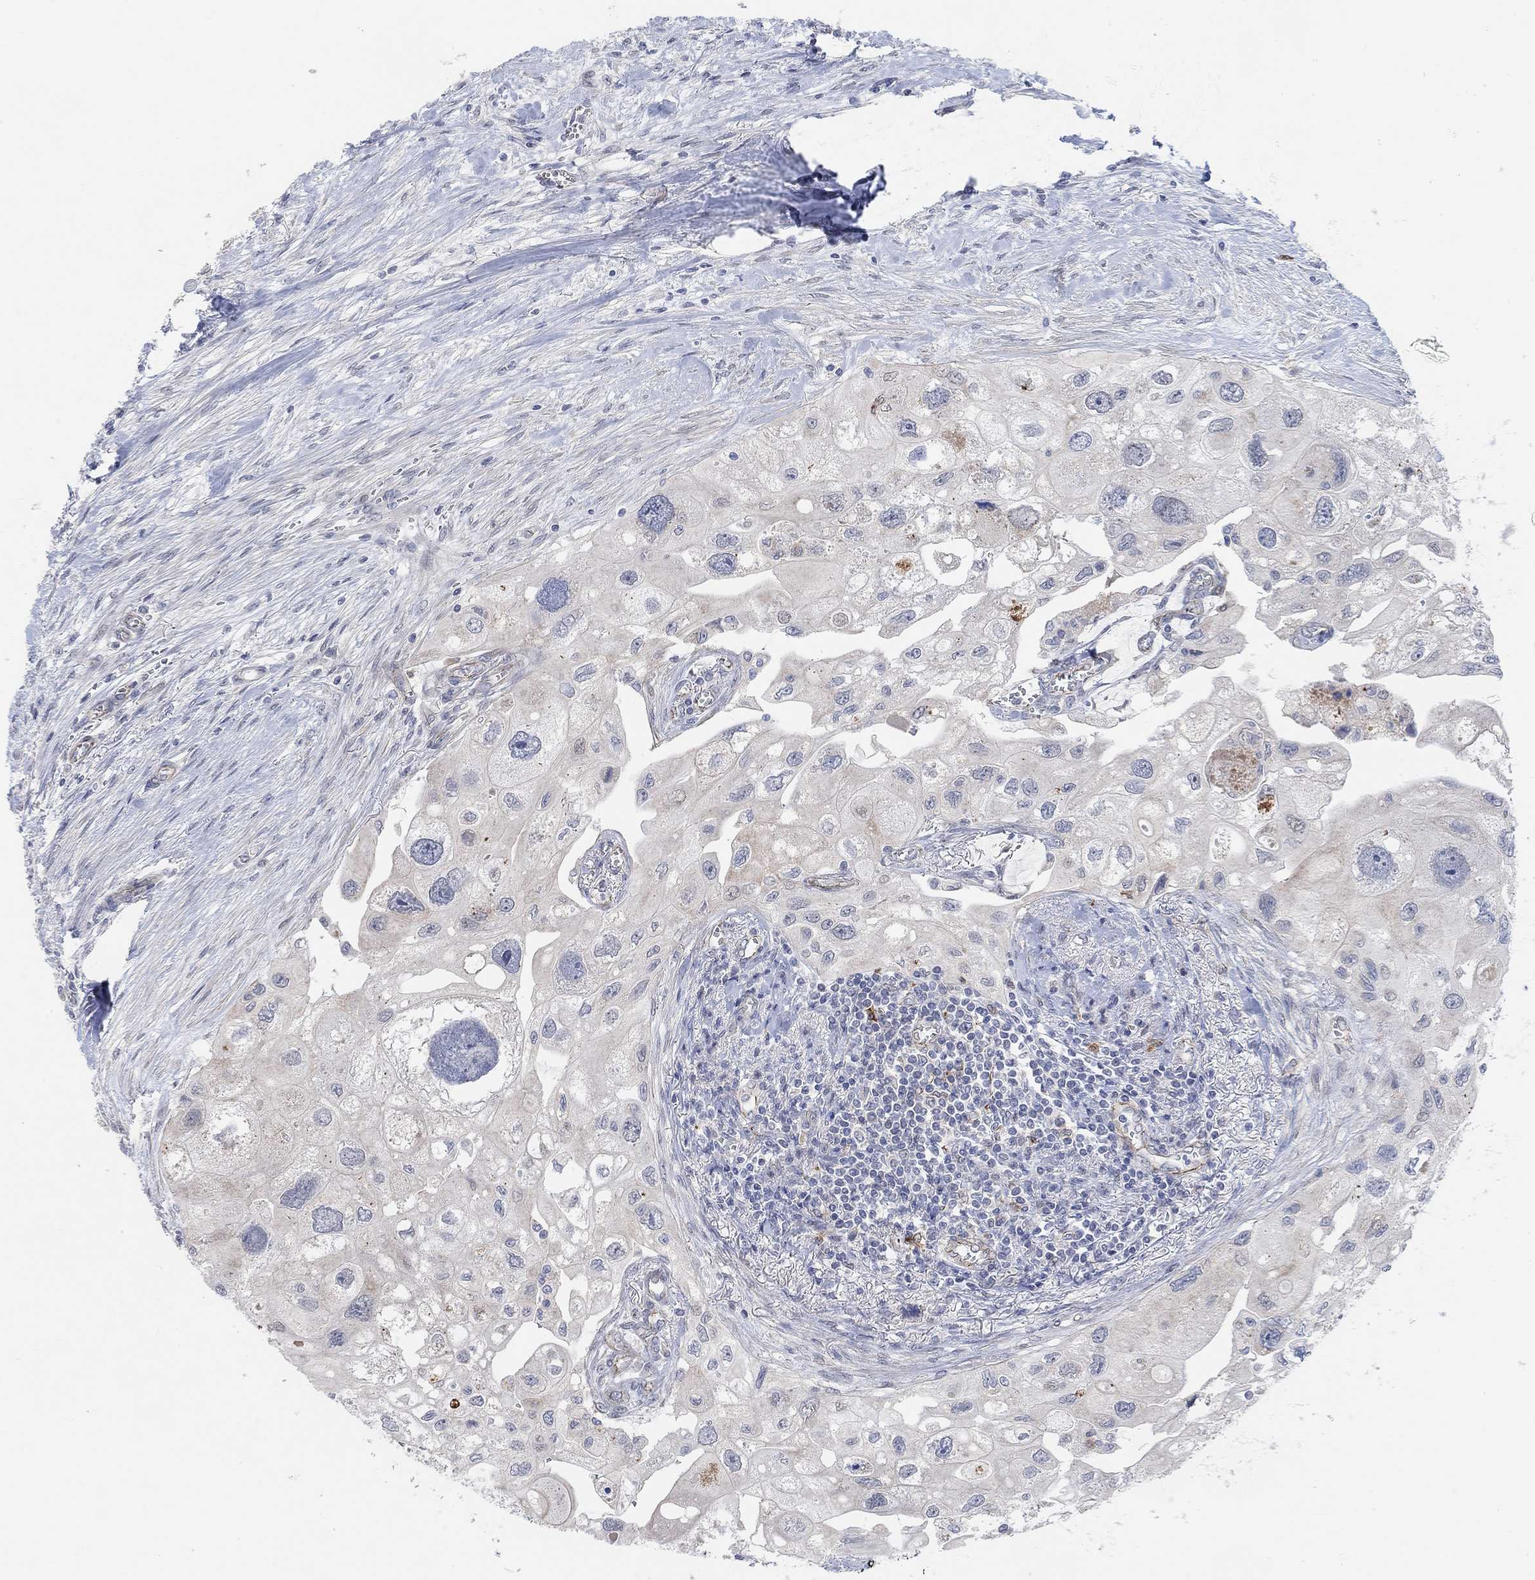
{"staining": {"intensity": "negative", "quantity": "none", "location": "none"}, "tissue": "urothelial cancer", "cell_type": "Tumor cells", "image_type": "cancer", "snomed": [{"axis": "morphology", "description": "Urothelial carcinoma, High grade"}, {"axis": "topography", "description": "Urinary bladder"}], "caption": "Immunohistochemical staining of human urothelial cancer demonstrates no significant staining in tumor cells. (DAB immunohistochemistry (IHC) visualized using brightfield microscopy, high magnification).", "gene": "HCRTR1", "patient": {"sex": "male", "age": 59}}